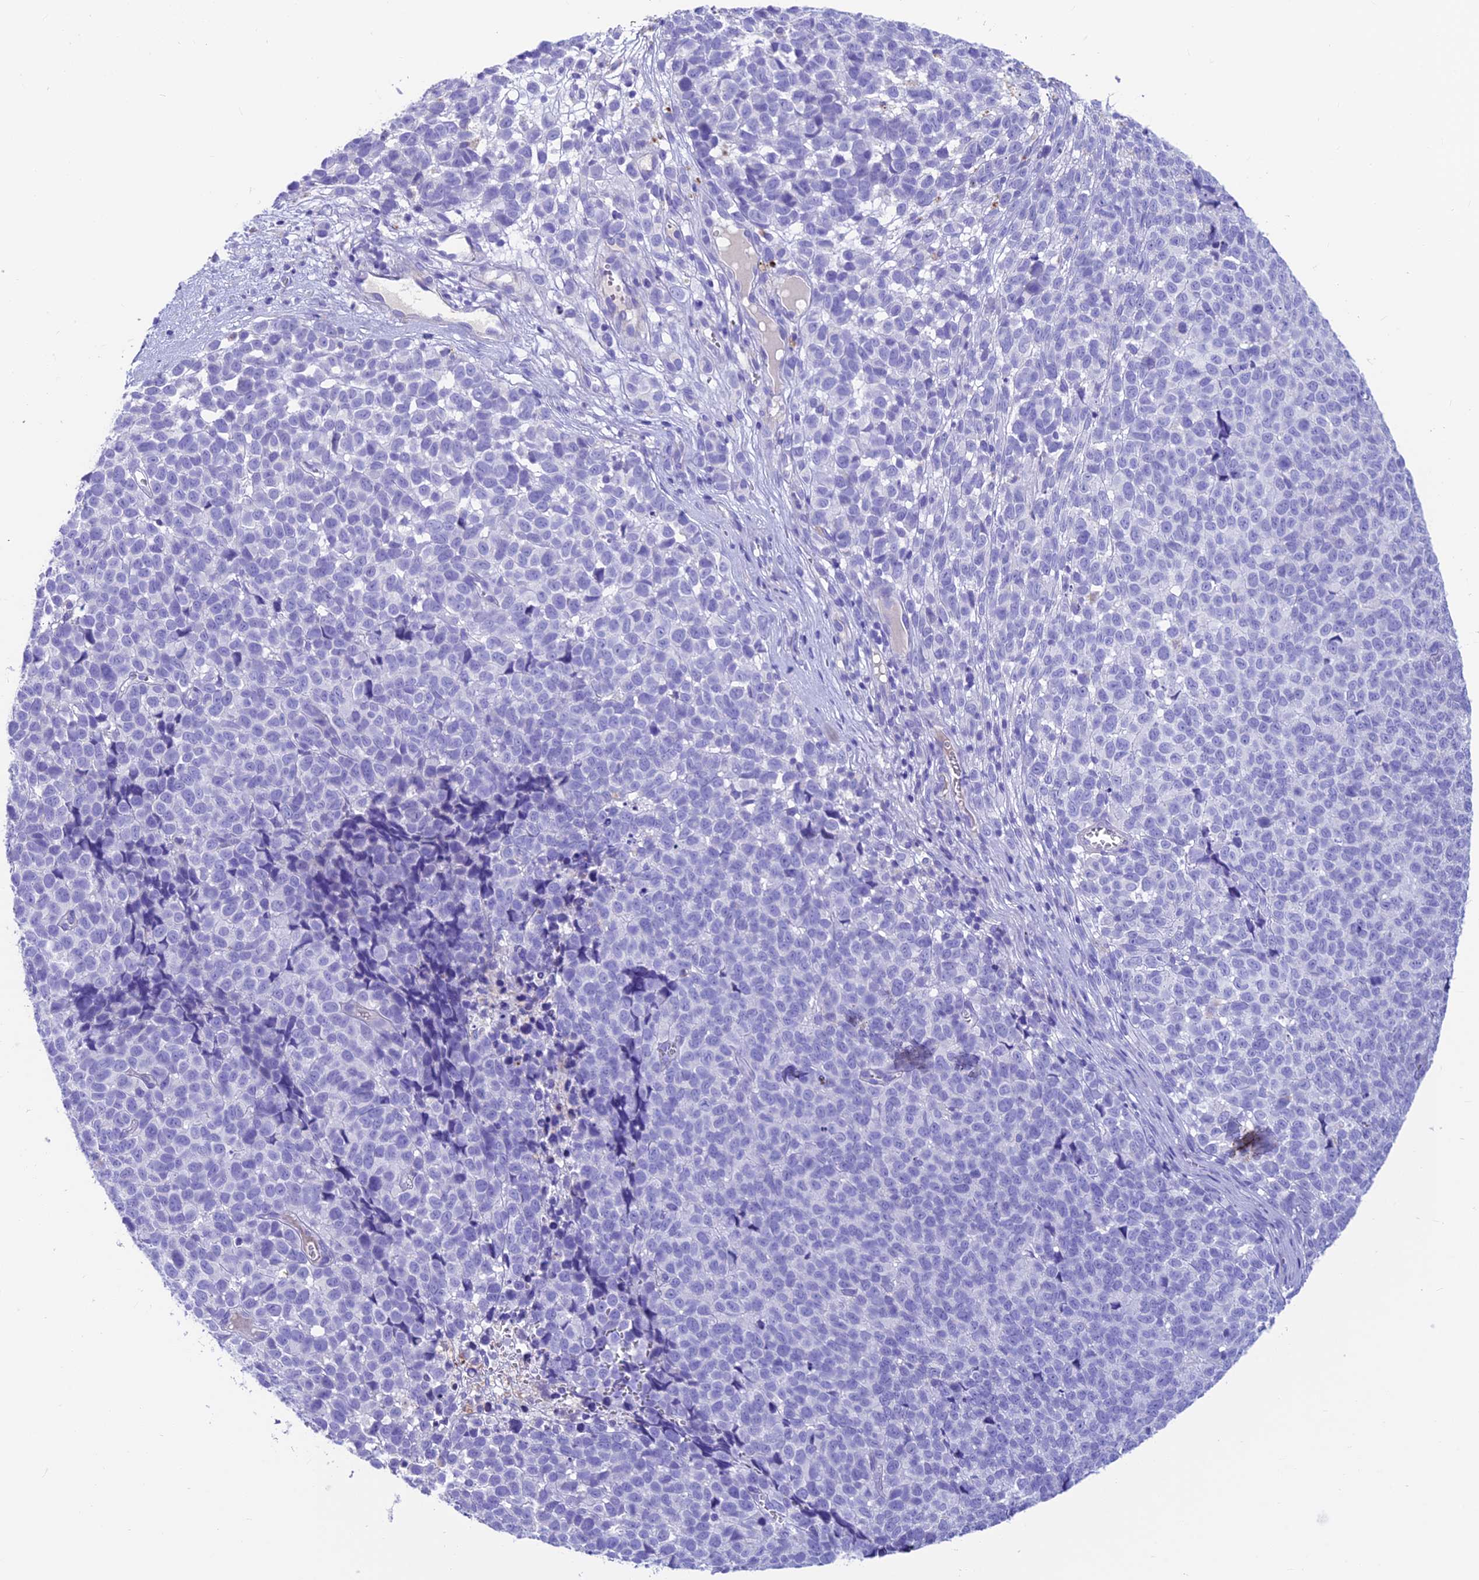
{"staining": {"intensity": "negative", "quantity": "none", "location": "none"}, "tissue": "melanoma", "cell_type": "Tumor cells", "image_type": "cancer", "snomed": [{"axis": "morphology", "description": "Malignant melanoma, NOS"}, {"axis": "topography", "description": "Nose, NOS"}], "caption": "Immunohistochemistry of melanoma displays no positivity in tumor cells.", "gene": "GNG11", "patient": {"sex": "female", "age": 48}}